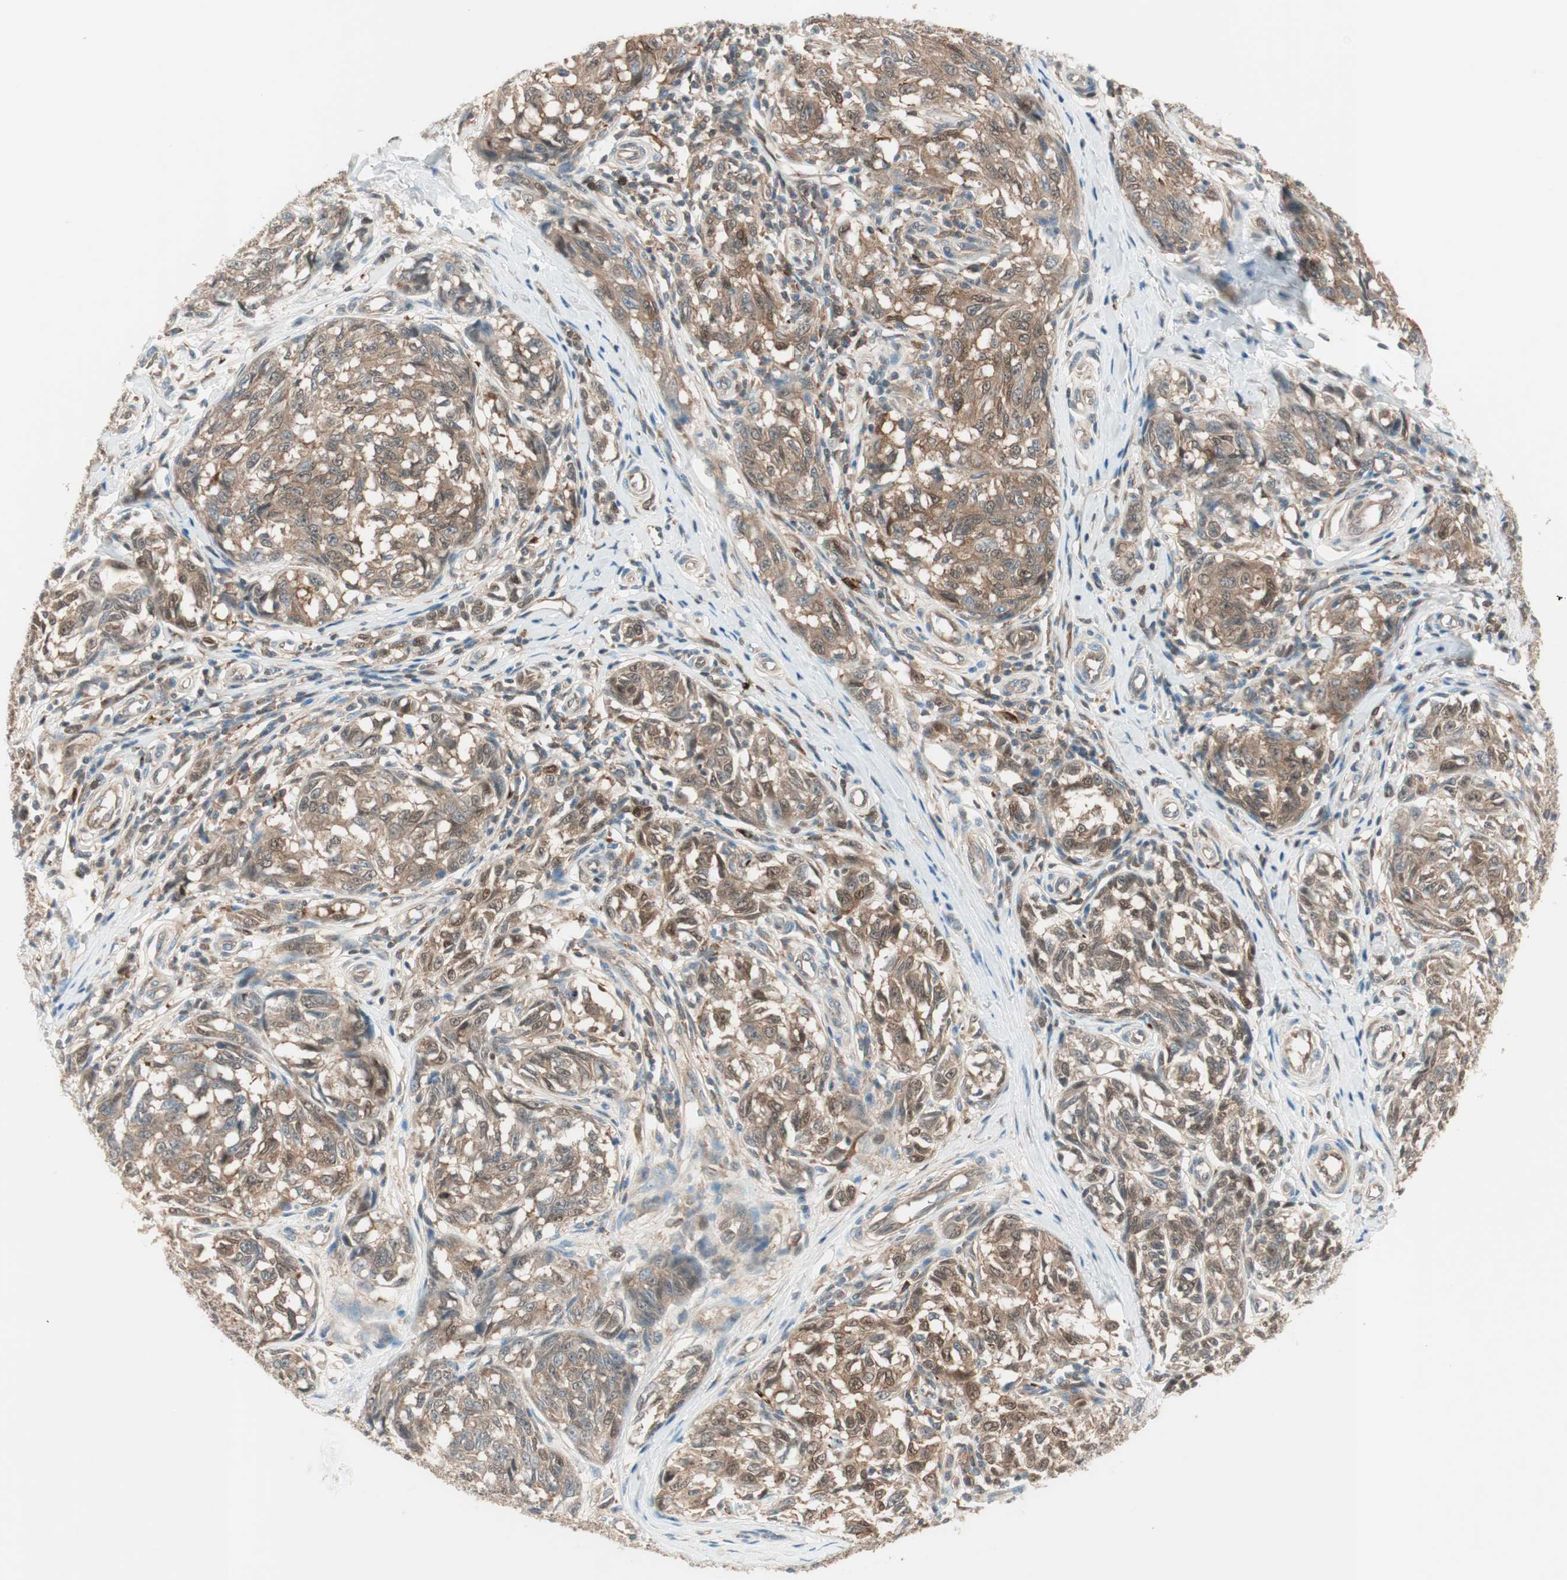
{"staining": {"intensity": "moderate", "quantity": ">75%", "location": "cytoplasmic/membranous"}, "tissue": "melanoma", "cell_type": "Tumor cells", "image_type": "cancer", "snomed": [{"axis": "morphology", "description": "Malignant melanoma, NOS"}, {"axis": "topography", "description": "Skin"}], "caption": "Malignant melanoma stained with DAB immunohistochemistry (IHC) exhibits medium levels of moderate cytoplasmic/membranous positivity in about >75% of tumor cells. (brown staining indicates protein expression, while blue staining denotes nuclei).", "gene": "GALT", "patient": {"sex": "female", "age": 64}}